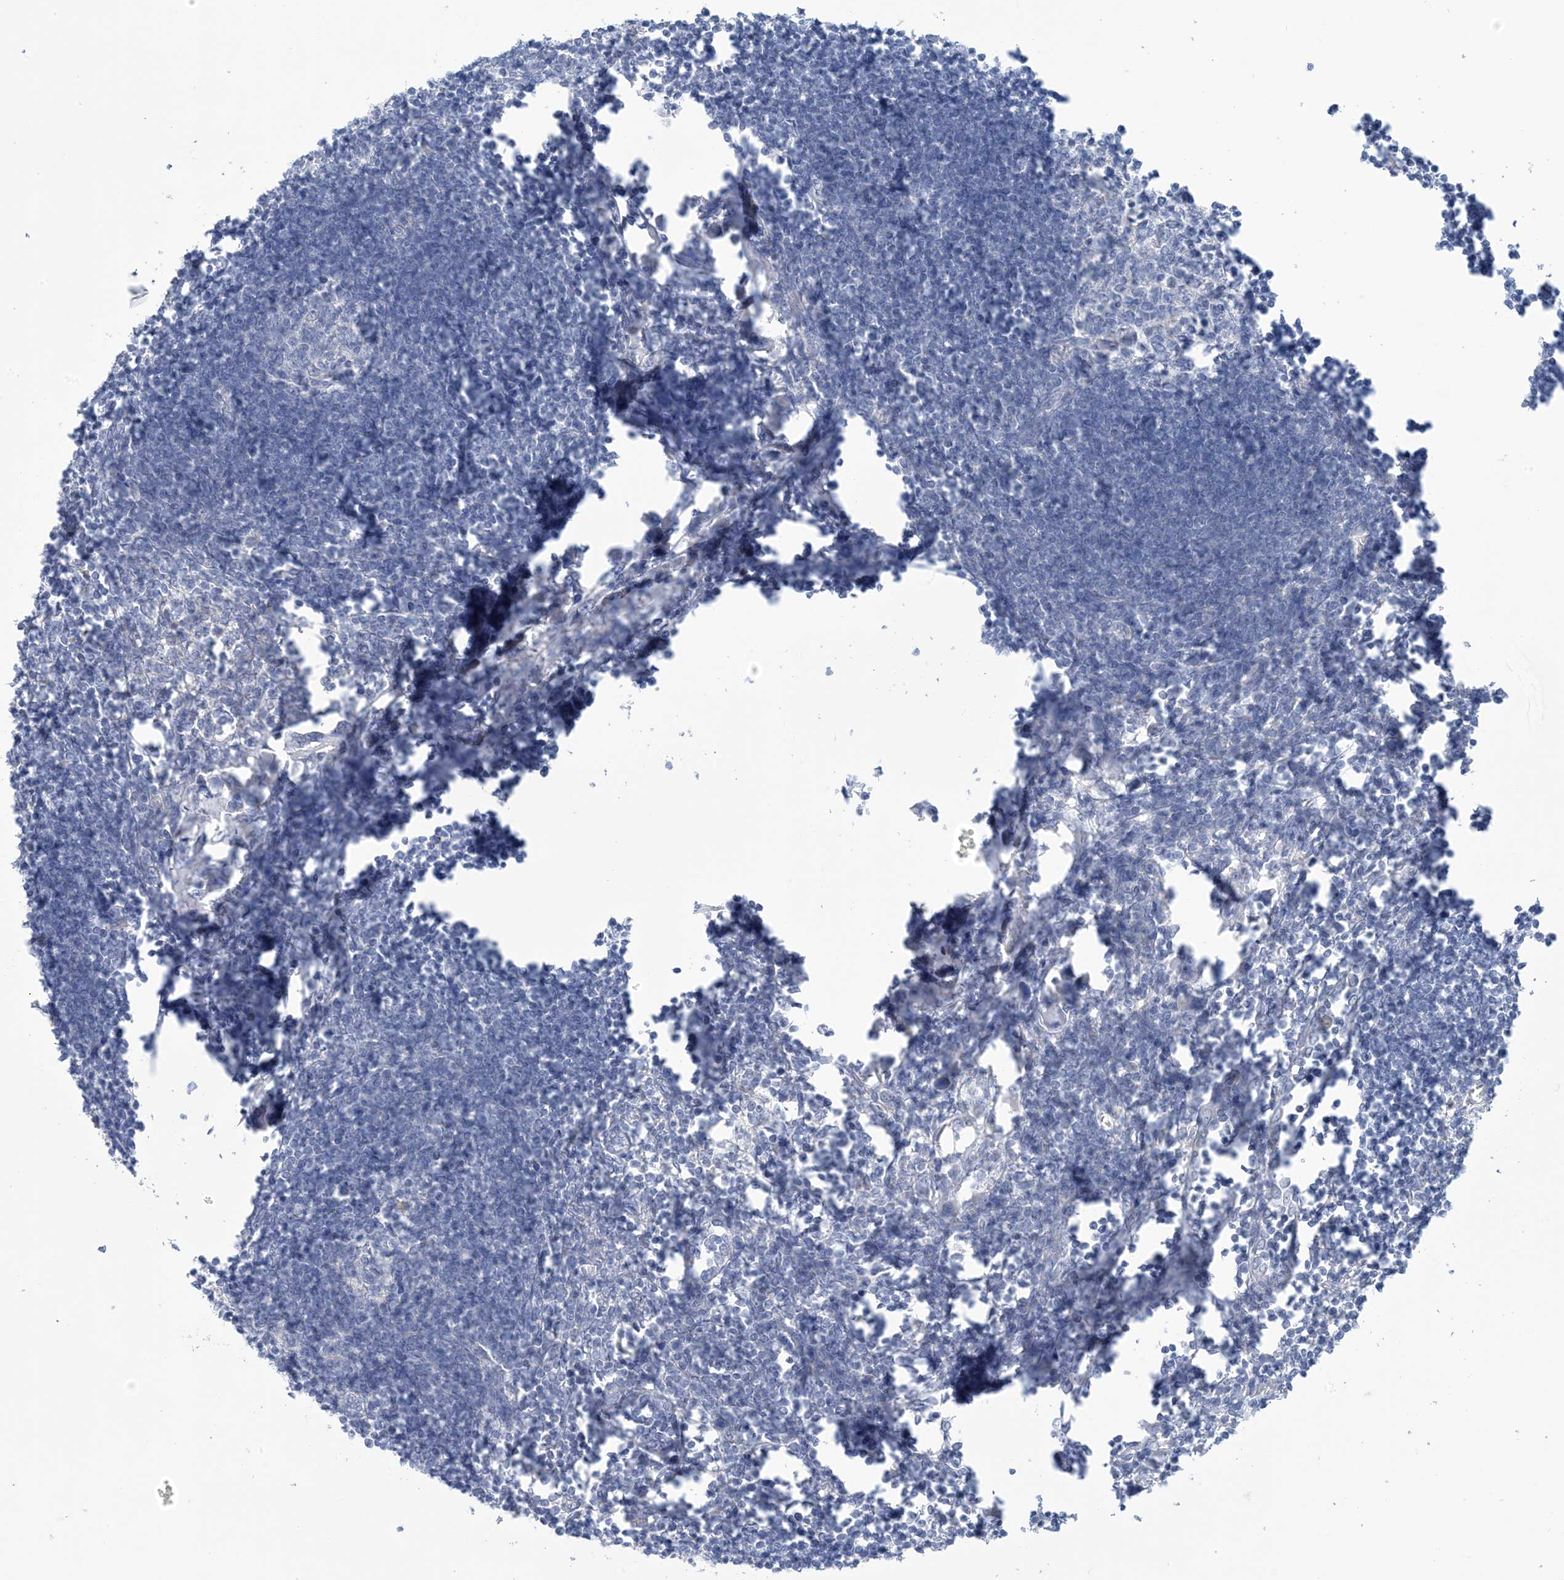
{"staining": {"intensity": "negative", "quantity": "none", "location": "none"}, "tissue": "lymph node", "cell_type": "Germinal center cells", "image_type": "normal", "snomed": [{"axis": "morphology", "description": "Normal tissue, NOS"}, {"axis": "morphology", "description": "Malignant melanoma, Metastatic site"}, {"axis": "topography", "description": "Lymph node"}], "caption": "Lymph node stained for a protein using immunohistochemistry shows no positivity germinal center cells.", "gene": "MTHFD2L", "patient": {"sex": "male", "age": 41}}